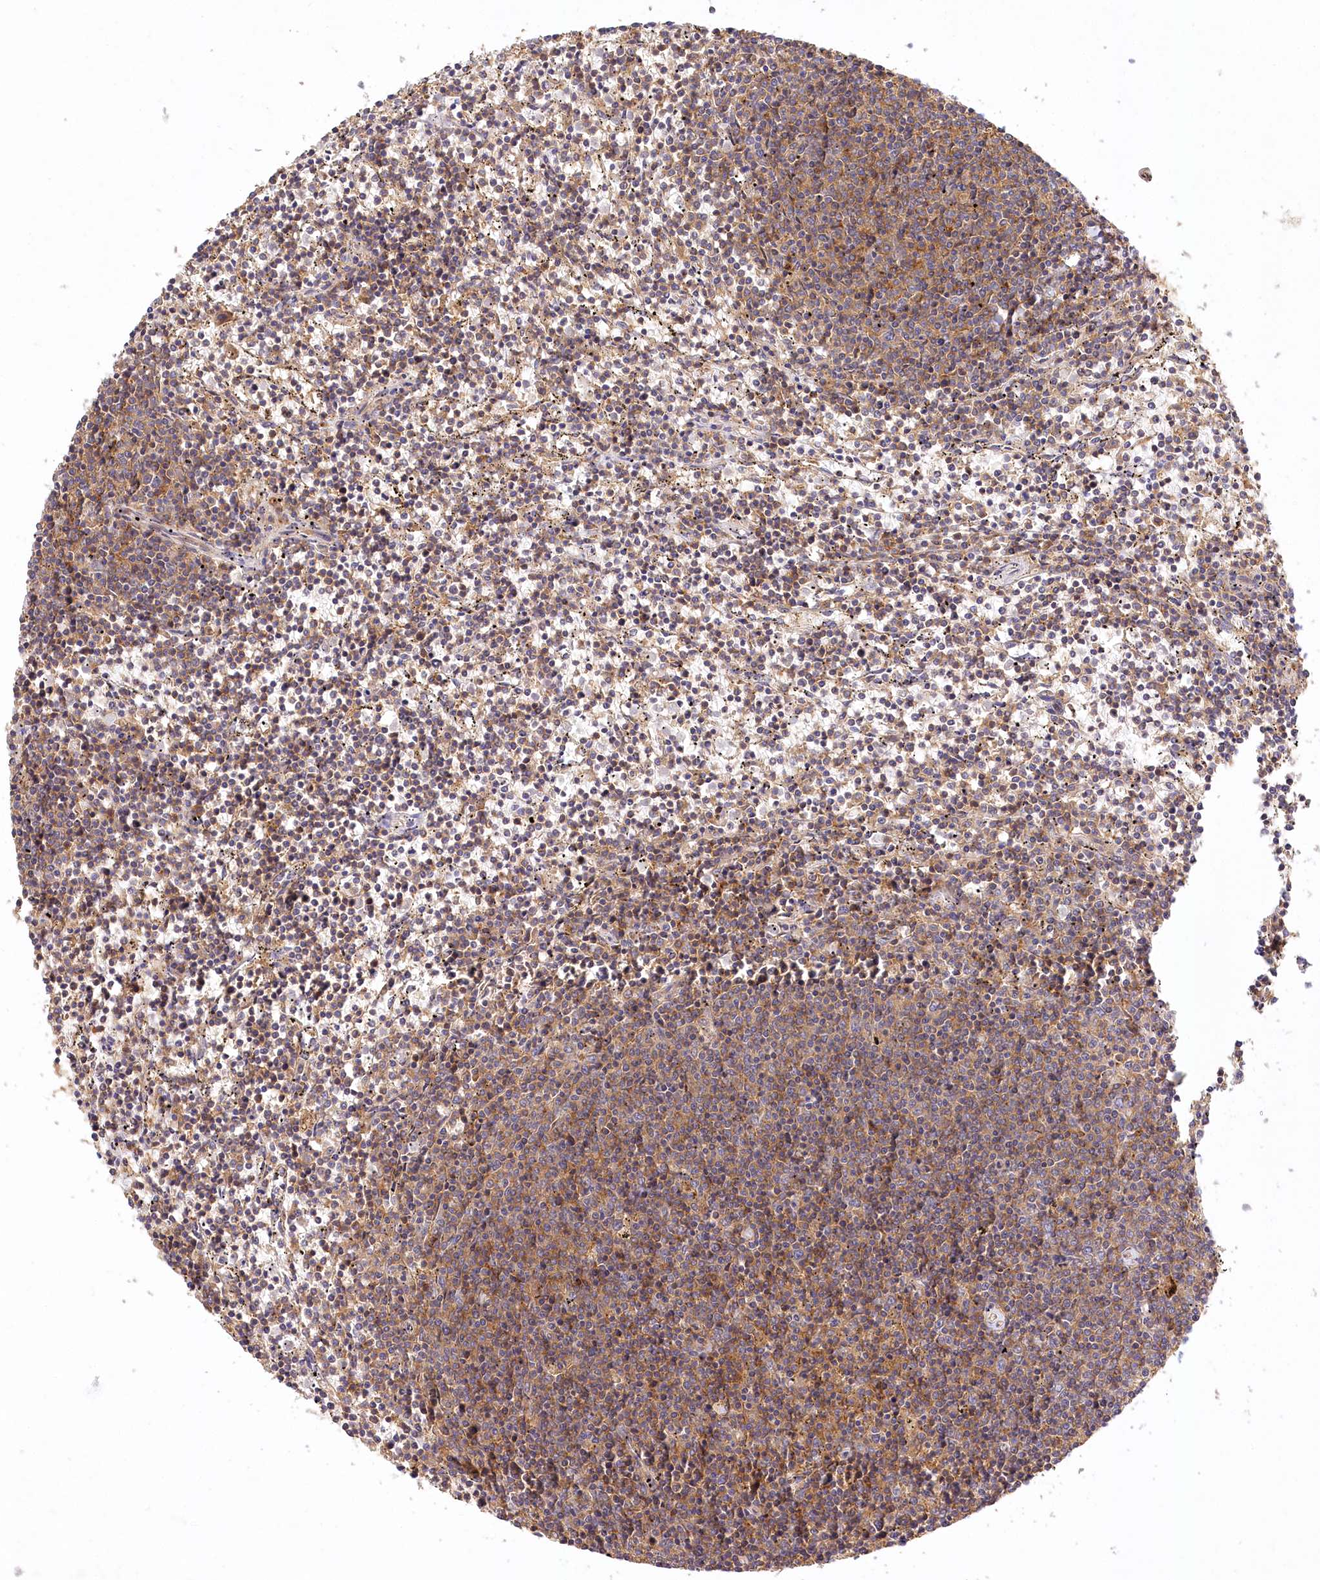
{"staining": {"intensity": "moderate", "quantity": "25%-75%", "location": "cytoplasmic/membranous"}, "tissue": "lymphoma", "cell_type": "Tumor cells", "image_type": "cancer", "snomed": [{"axis": "morphology", "description": "Malignant lymphoma, non-Hodgkin's type, Low grade"}, {"axis": "topography", "description": "Spleen"}], "caption": "IHC micrograph of human low-grade malignant lymphoma, non-Hodgkin's type stained for a protein (brown), which exhibits medium levels of moderate cytoplasmic/membranous staining in about 25%-75% of tumor cells.", "gene": "LSS", "patient": {"sex": "female", "age": 50}}